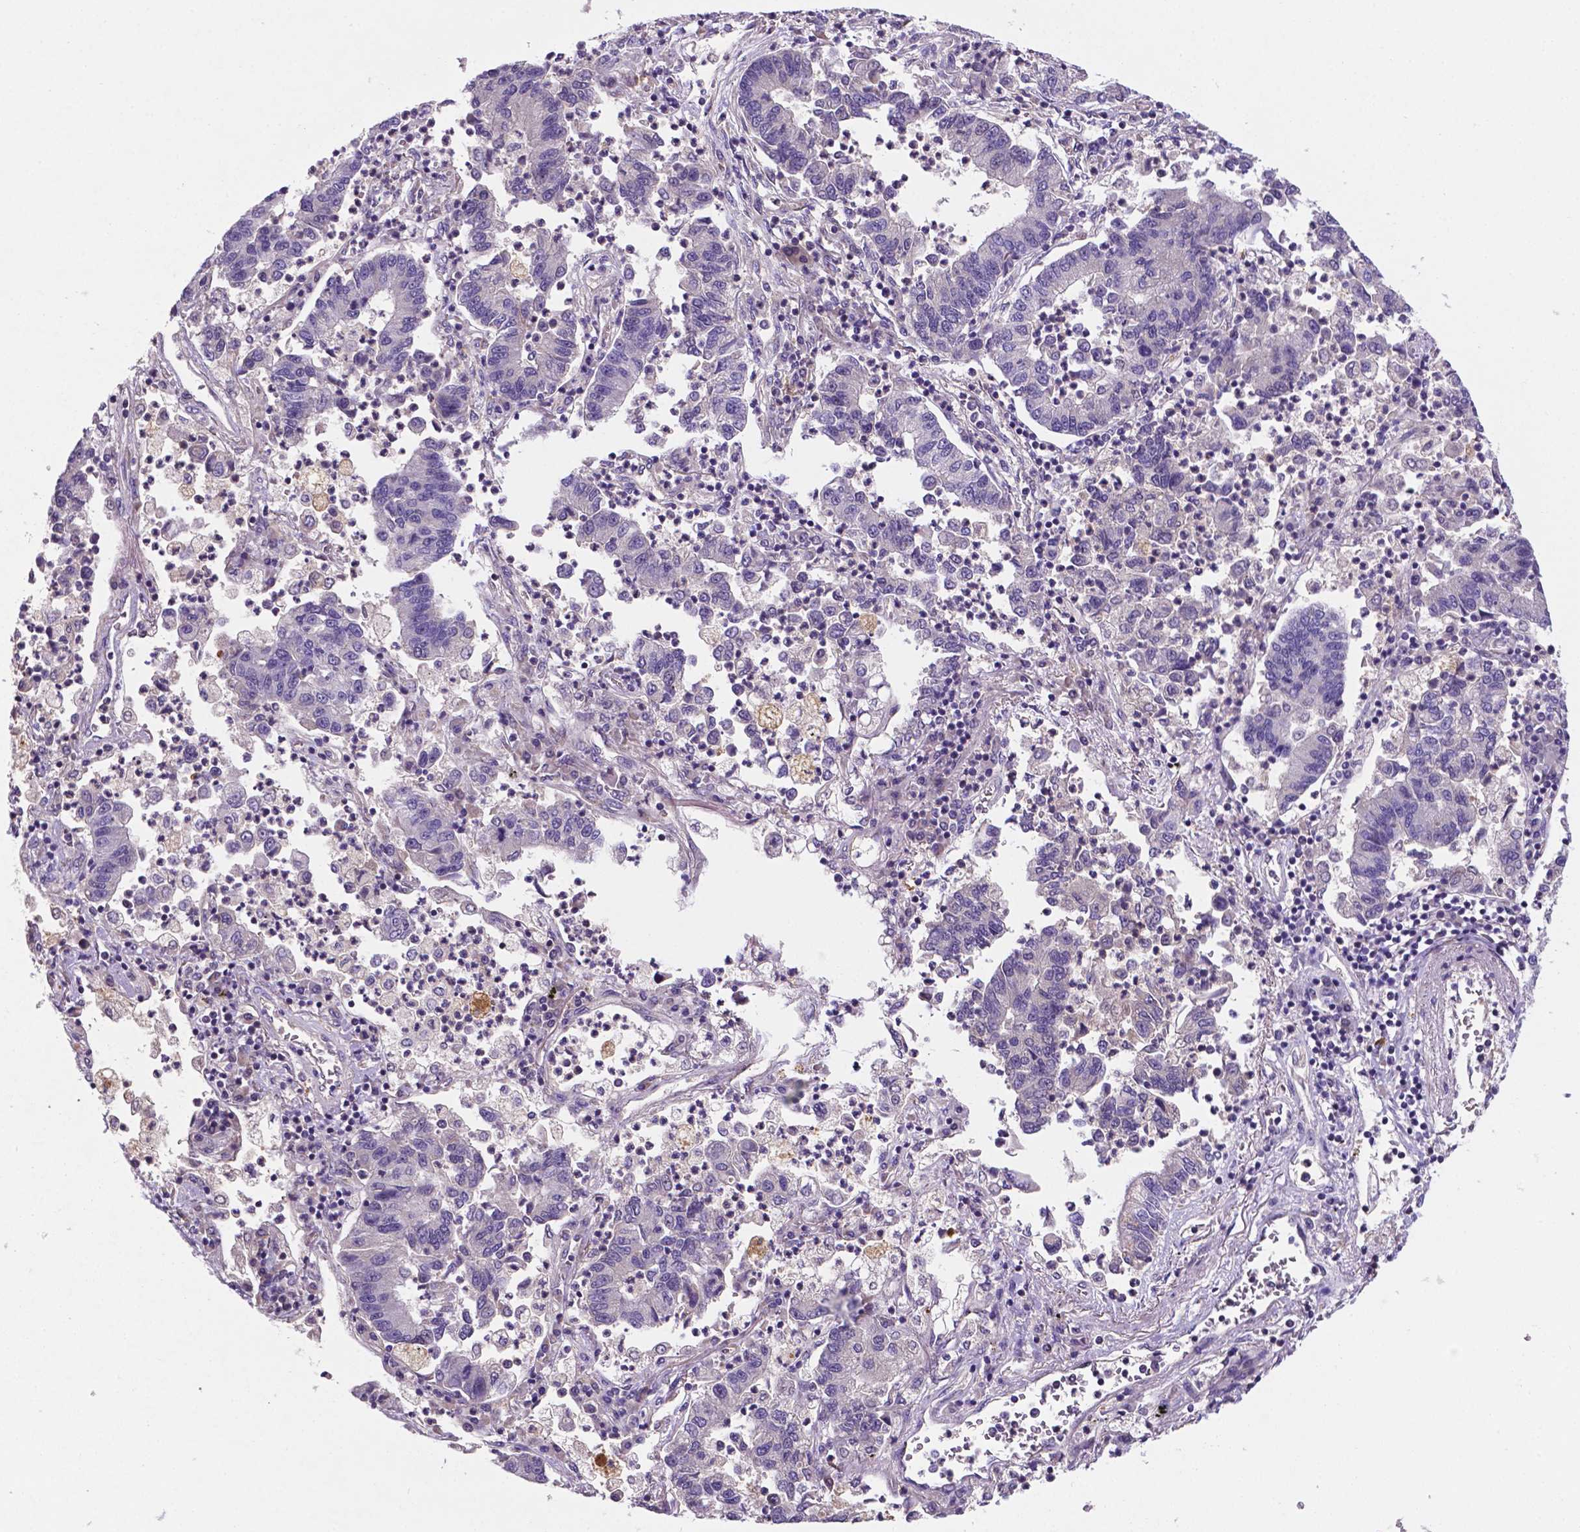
{"staining": {"intensity": "negative", "quantity": "none", "location": "none"}, "tissue": "lung cancer", "cell_type": "Tumor cells", "image_type": "cancer", "snomed": [{"axis": "morphology", "description": "Adenocarcinoma, NOS"}, {"axis": "topography", "description": "Lung"}], "caption": "A photomicrograph of lung cancer (adenocarcinoma) stained for a protein reveals no brown staining in tumor cells.", "gene": "TM4SF20", "patient": {"sex": "female", "age": 57}}